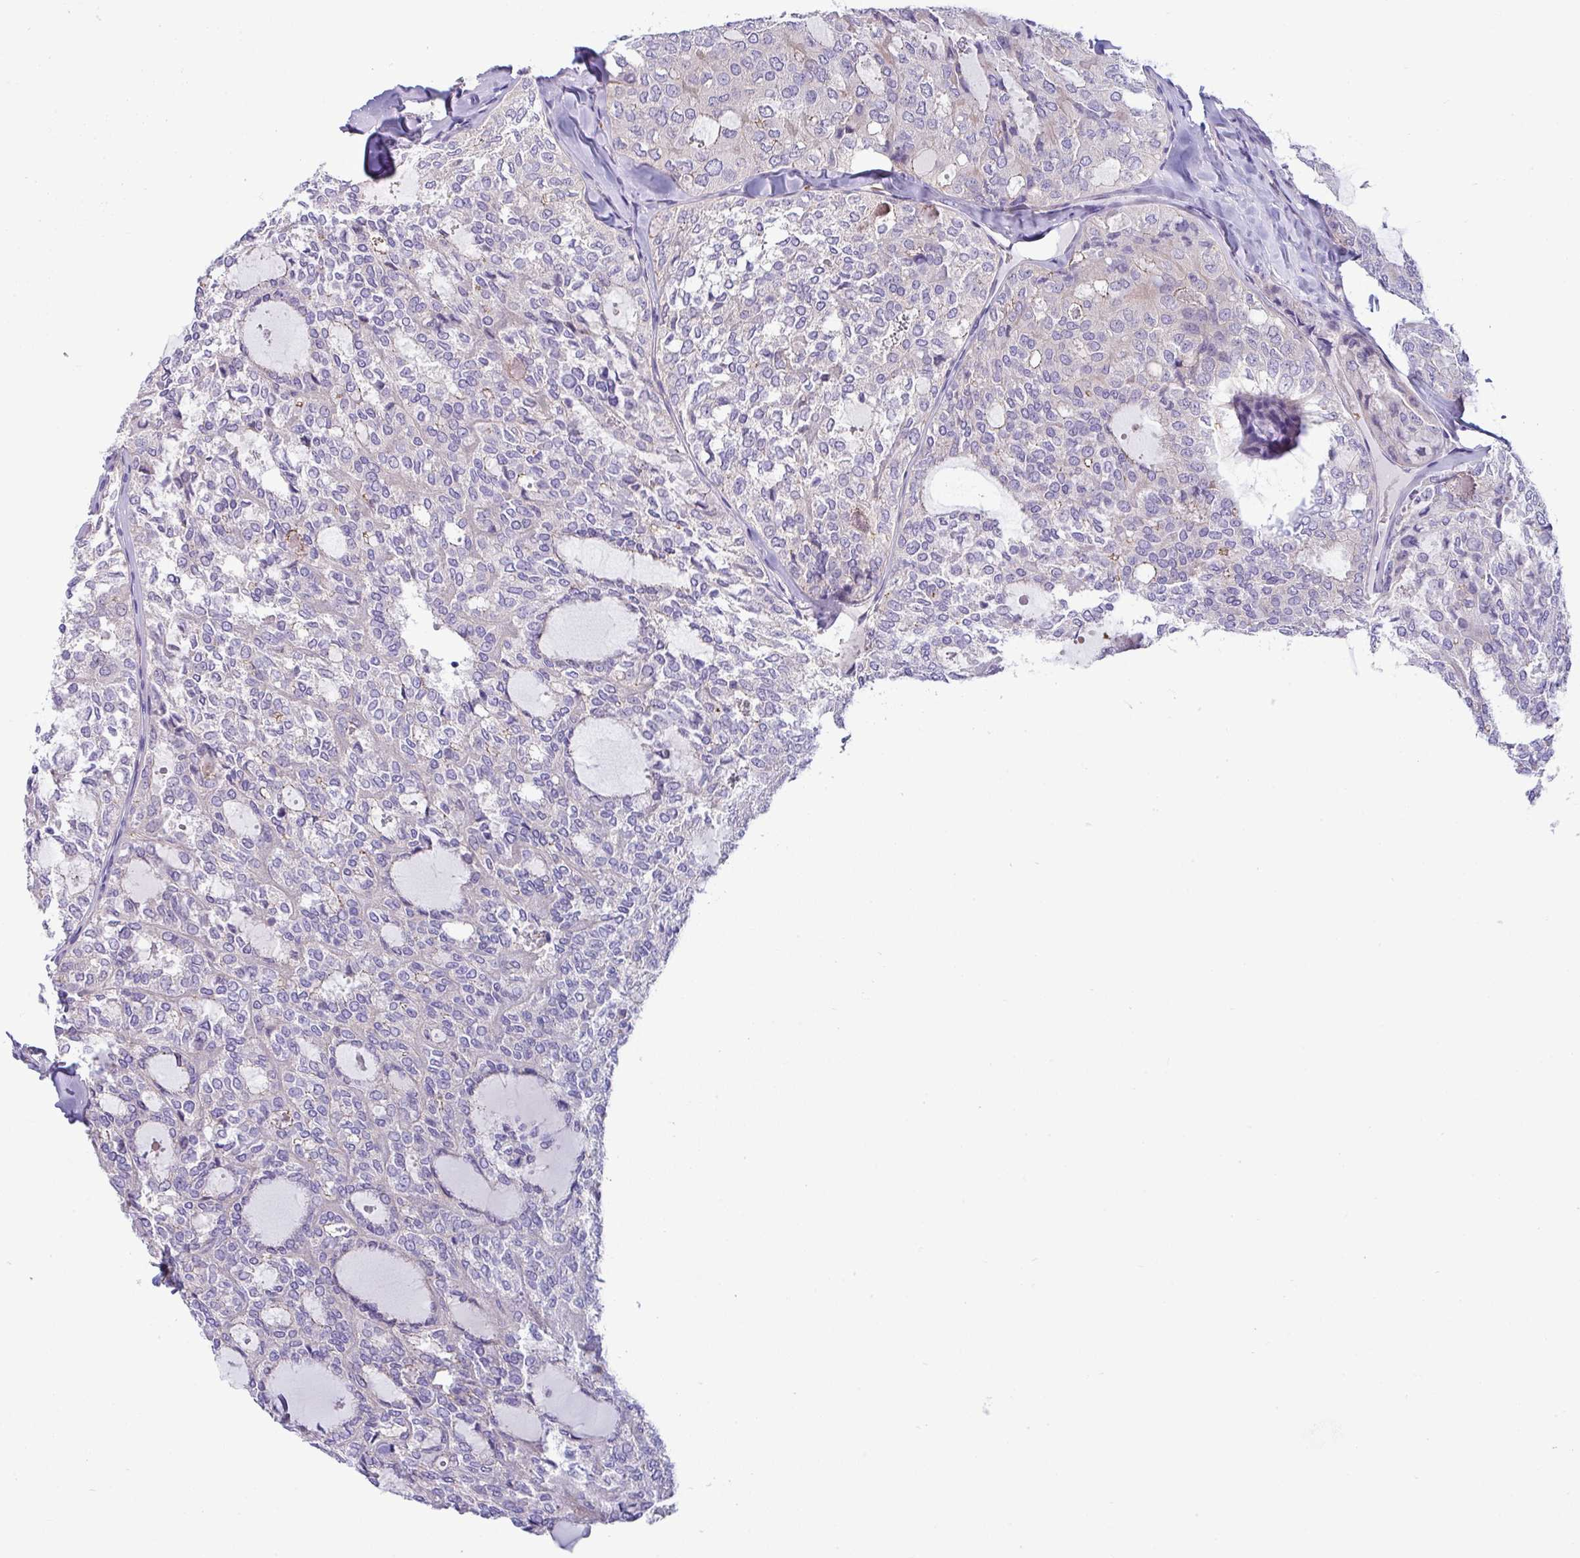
{"staining": {"intensity": "negative", "quantity": "none", "location": "none"}, "tissue": "thyroid cancer", "cell_type": "Tumor cells", "image_type": "cancer", "snomed": [{"axis": "morphology", "description": "Follicular adenoma carcinoma, NOS"}, {"axis": "topography", "description": "Thyroid gland"}], "caption": "The histopathology image exhibits no staining of tumor cells in thyroid cancer (follicular adenoma carcinoma).", "gene": "ACAP3", "patient": {"sex": "male", "age": 75}}